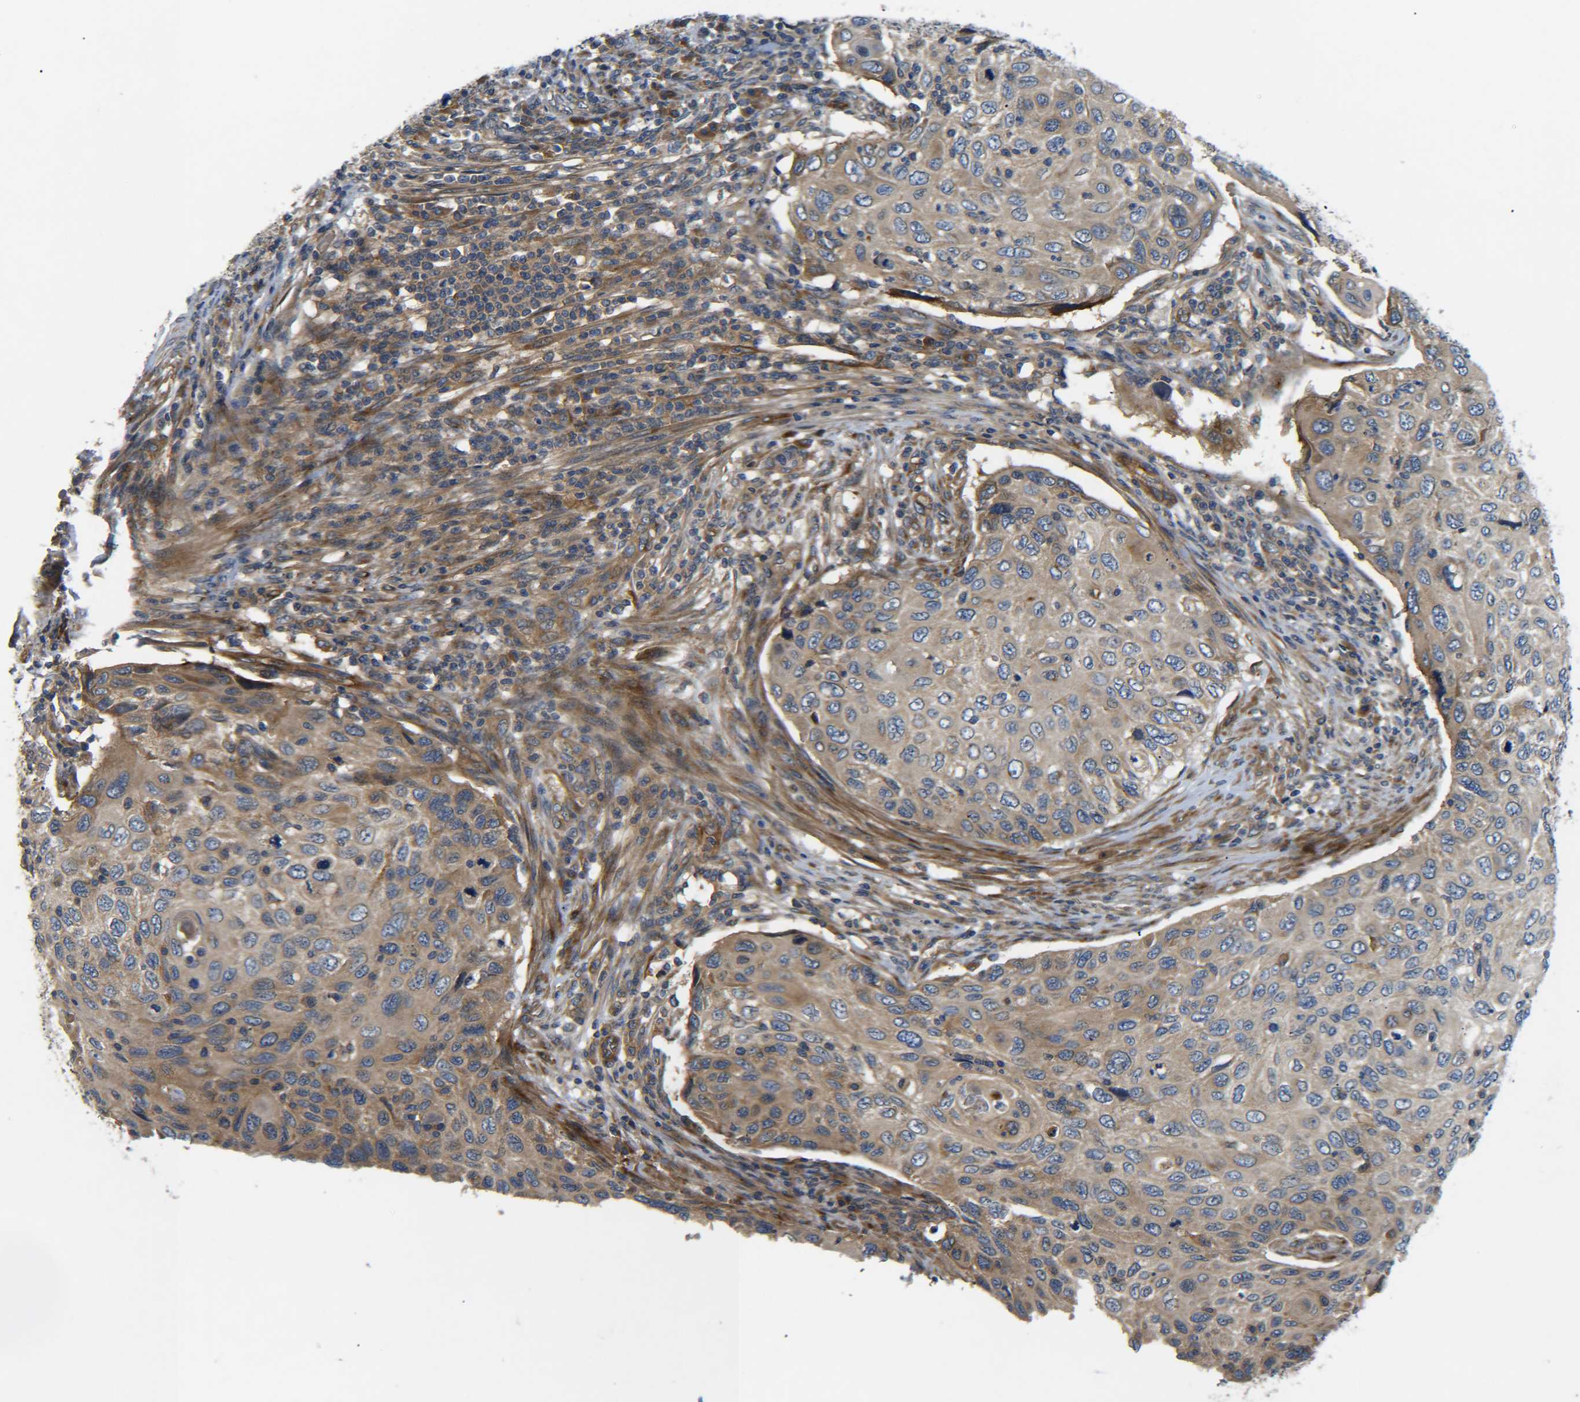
{"staining": {"intensity": "weak", "quantity": ">75%", "location": "cytoplasmic/membranous"}, "tissue": "cervical cancer", "cell_type": "Tumor cells", "image_type": "cancer", "snomed": [{"axis": "morphology", "description": "Squamous cell carcinoma, NOS"}, {"axis": "topography", "description": "Cervix"}], "caption": "Human cervical squamous cell carcinoma stained for a protein (brown) exhibits weak cytoplasmic/membranous positive staining in approximately >75% of tumor cells.", "gene": "LRCH3", "patient": {"sex": "female", "age": 70}}